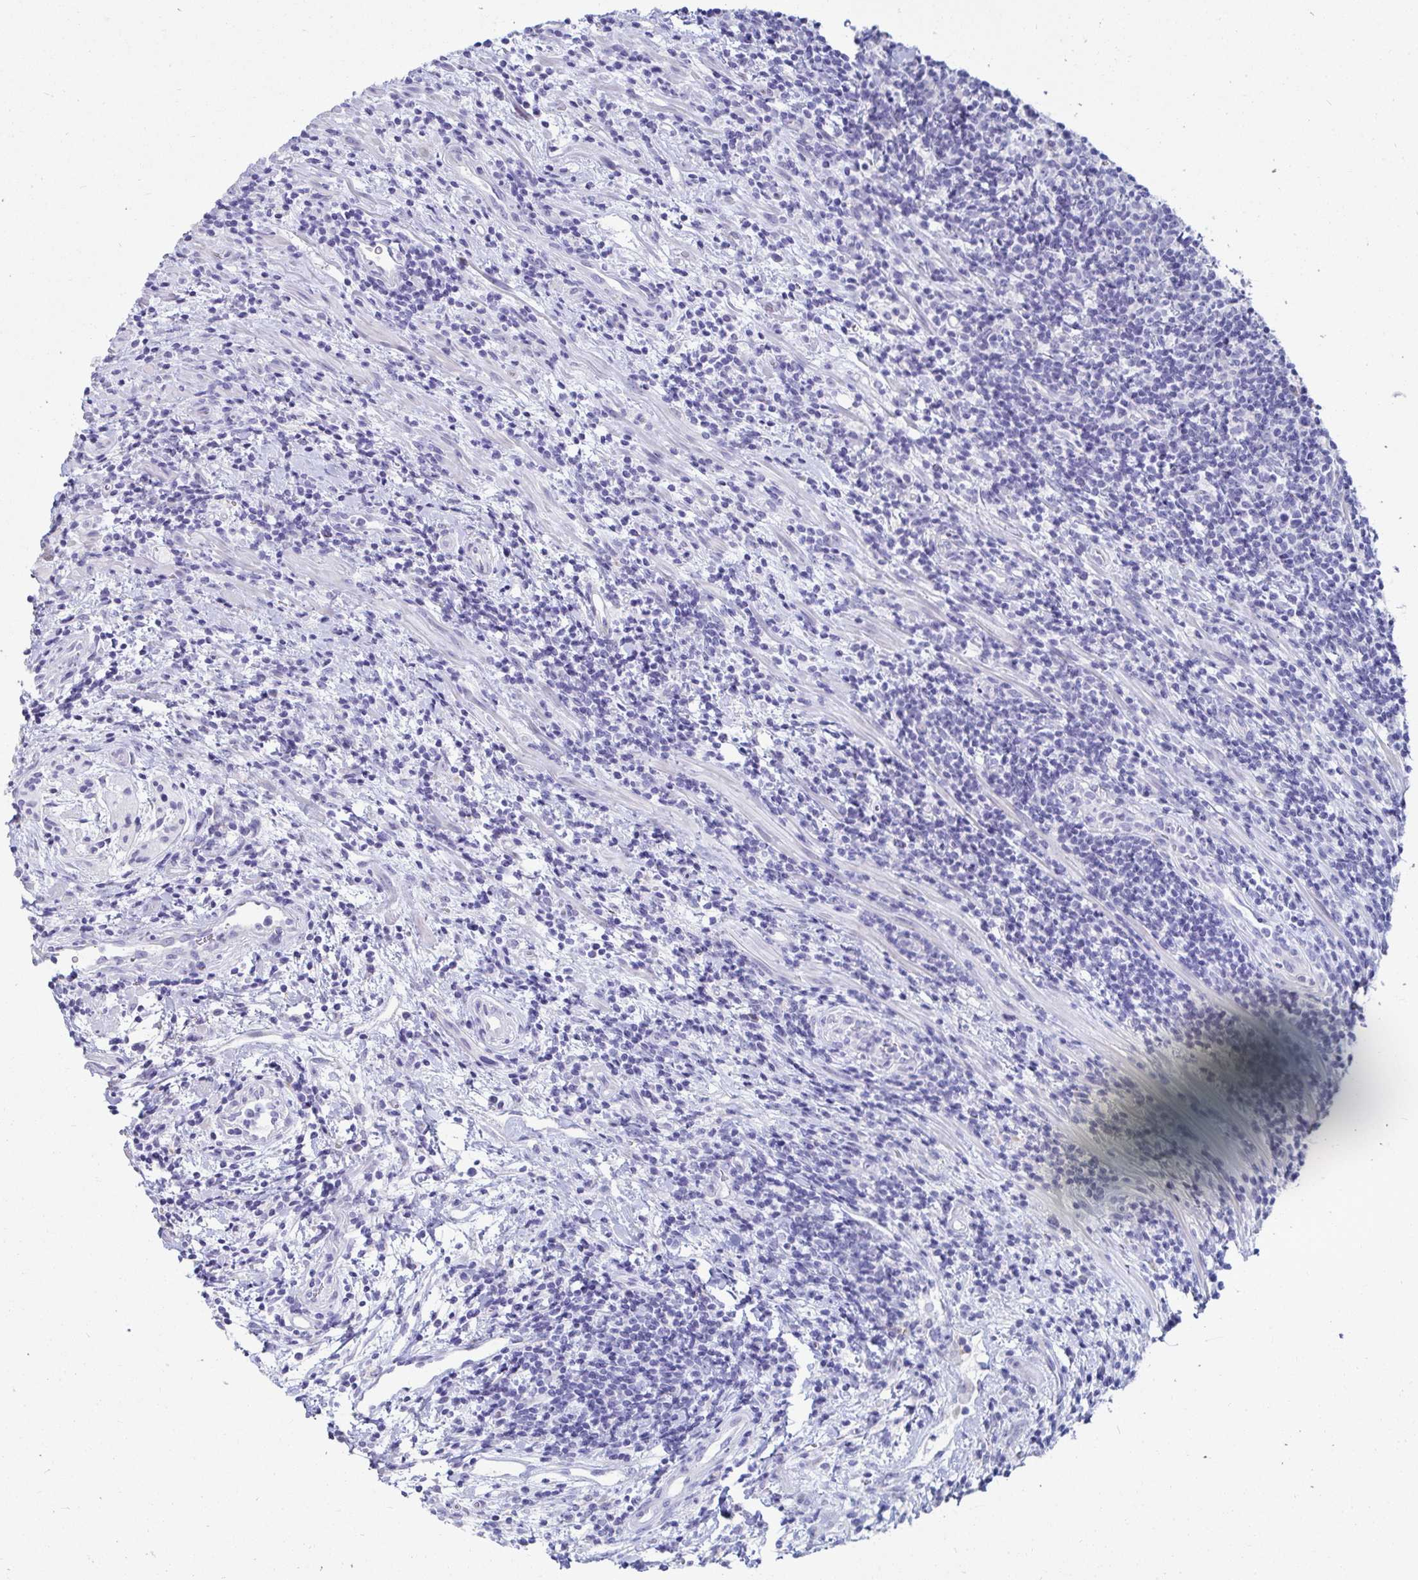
{"staining": {"intensity": "negative", "quantity": "none", "location": "none"}, "tissue": "lymphoma", "cell_type": "Tumor cells", "image_type": "cancer", "snomed": [{"axis": "morphology", "description": "Malignant lymphoma, non-Hodgkin's type, High grade"}, {"axis": "topography", "description": "Small intestine"}], "caption": "This is a photomicrograph of IHC staining of high-grade malignant lymphoma, non-Hodgkin's type, which shows no expression in tumor cells.", "gene": "C4orf17", "patient": {"sex": "female", "age": 56}}